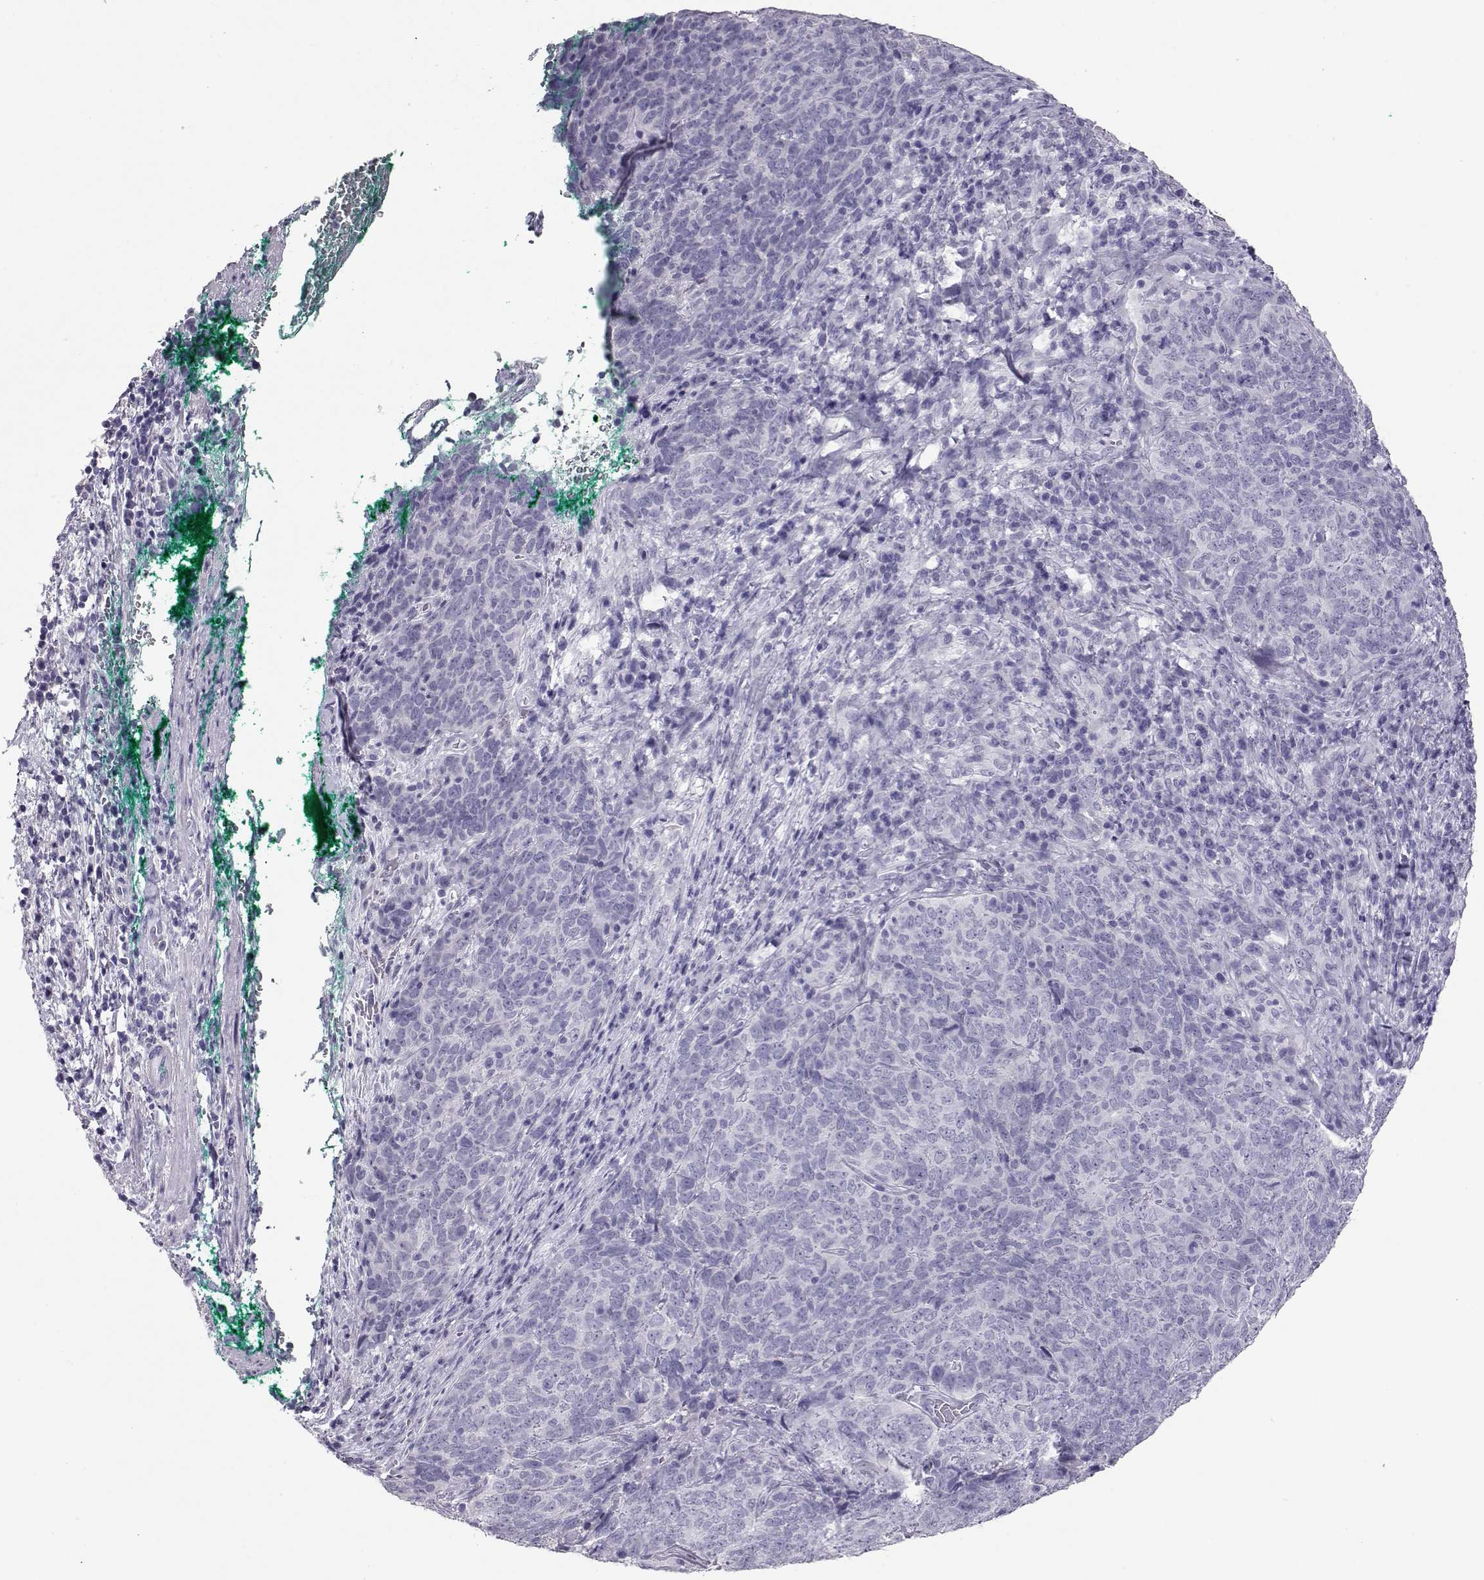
{"staining": {"intensity": "negative", "quantity": "none", "location": "none"}, "tissue": "skin cancer", "cell_type": "Tumor cells", "image_type": "cancer", "snomed": [{"axis": "morphology", "description": "Squamous cell carcinoma, NOS"}, {"axis": "topography", "description": "Skin"}, {"axis": "topography", "description": "Anal"}], "caption": "Tumor cells show no significant positivity in skin cancer (squamous cell carcinoma).", "gene": "PMCH", "patient": {"sex": "female", "age": 51}}